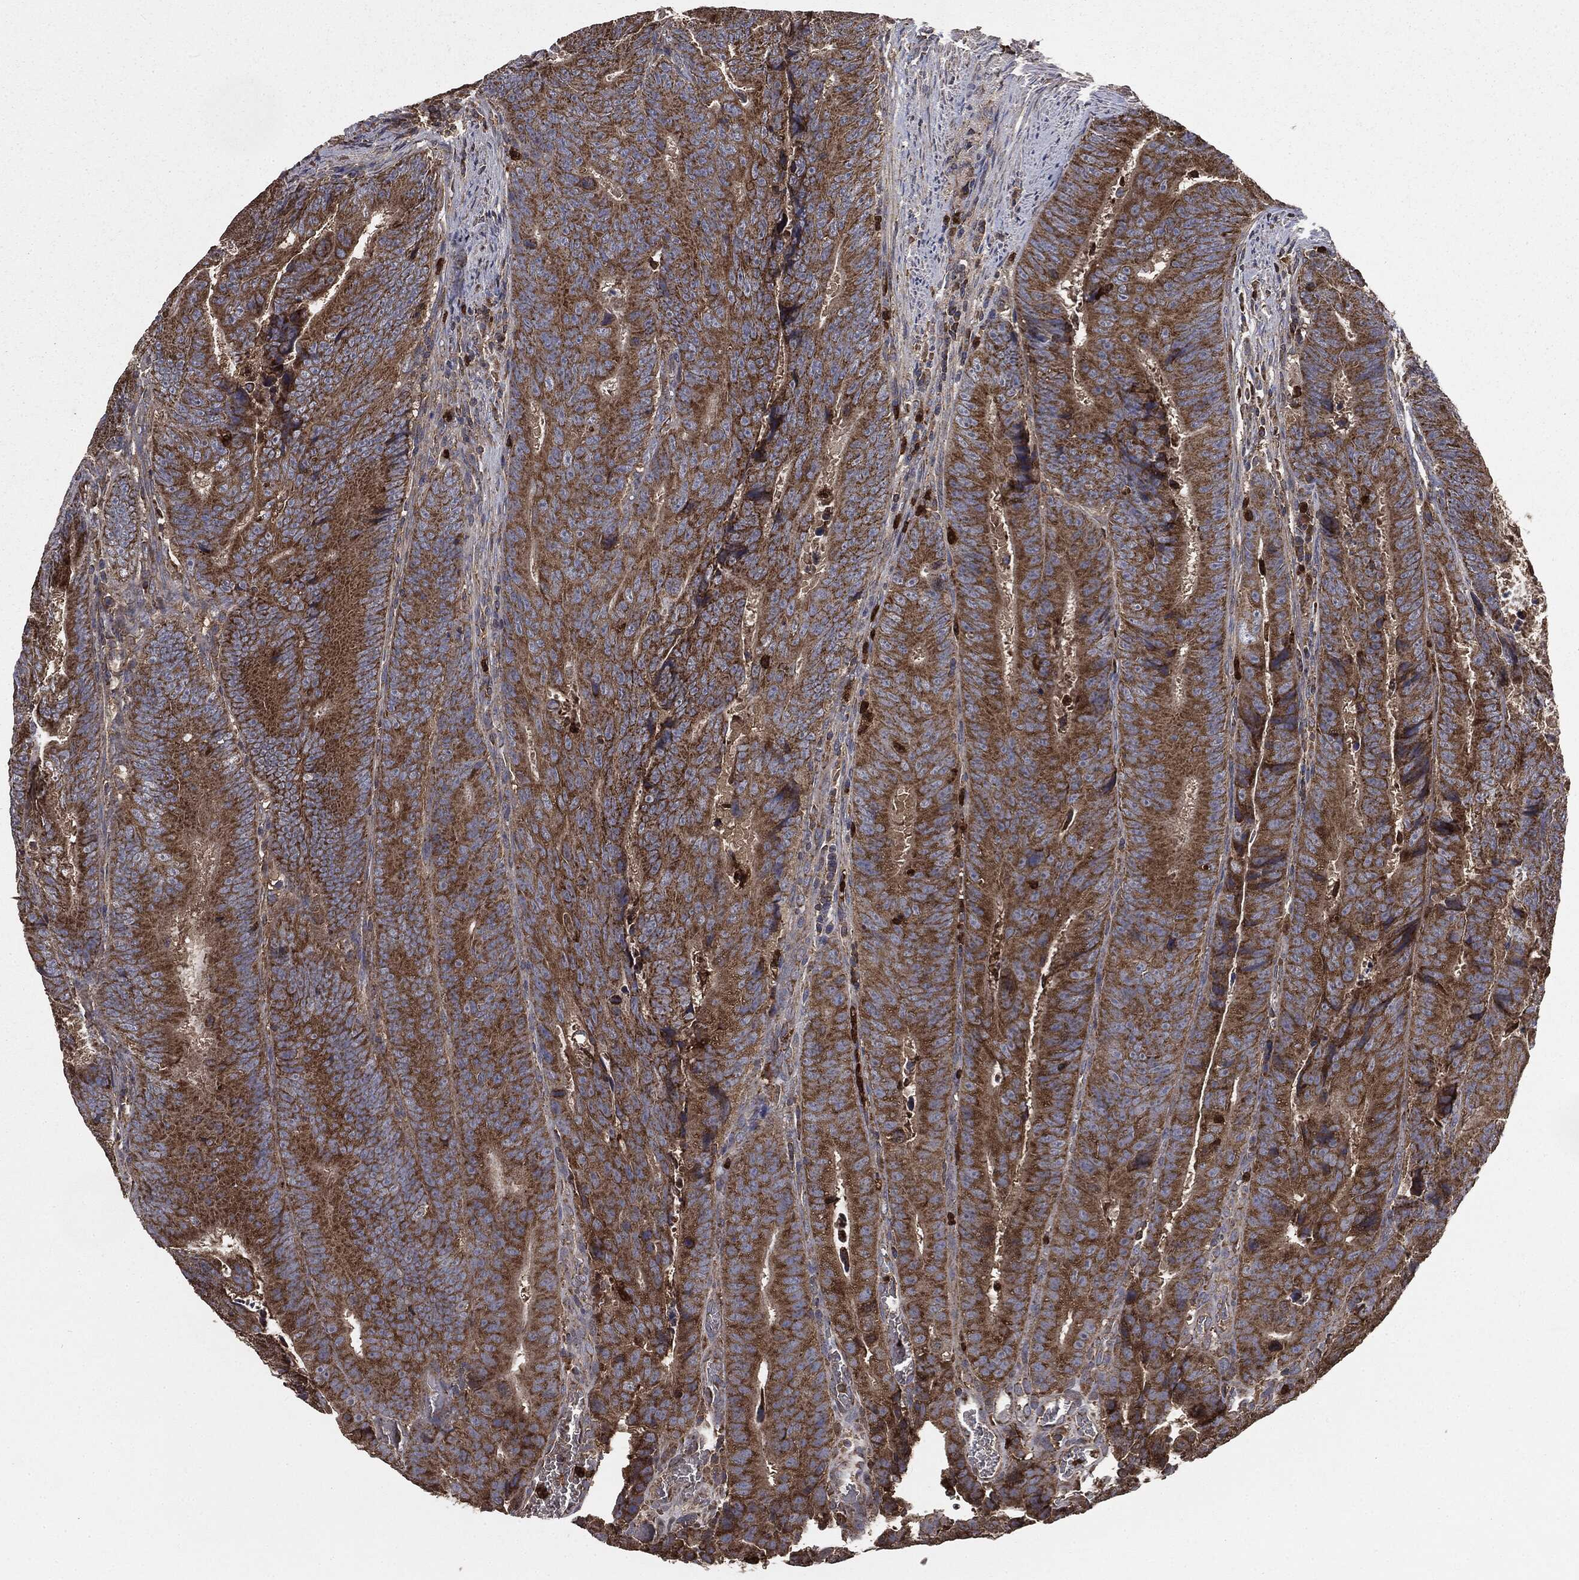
{"staining": {"intensity": "strong", "quantity": ">75%", "location": "cytoplasmic/membranous"}, "tissue": "colorectal cancer", "cell_type": "Tumor cells", "image_type": "cancer", "snomed": [{"axis": "morphology", "description": "Adenocarcinoma, NOS"}, {"axis": "topography", "description": "Colon"}], "caption": "This micrograph displays colorectal adenocarcinoma stained with immunohistochemistry (IHC) to label a protein in brown. The cytoplasmic/membranous of tumor cells show strong positivity for the protein. Nuclei are counter-stained blue.", "gene": "MAPK6", "patient": {"sex": "female", "age": 48}}